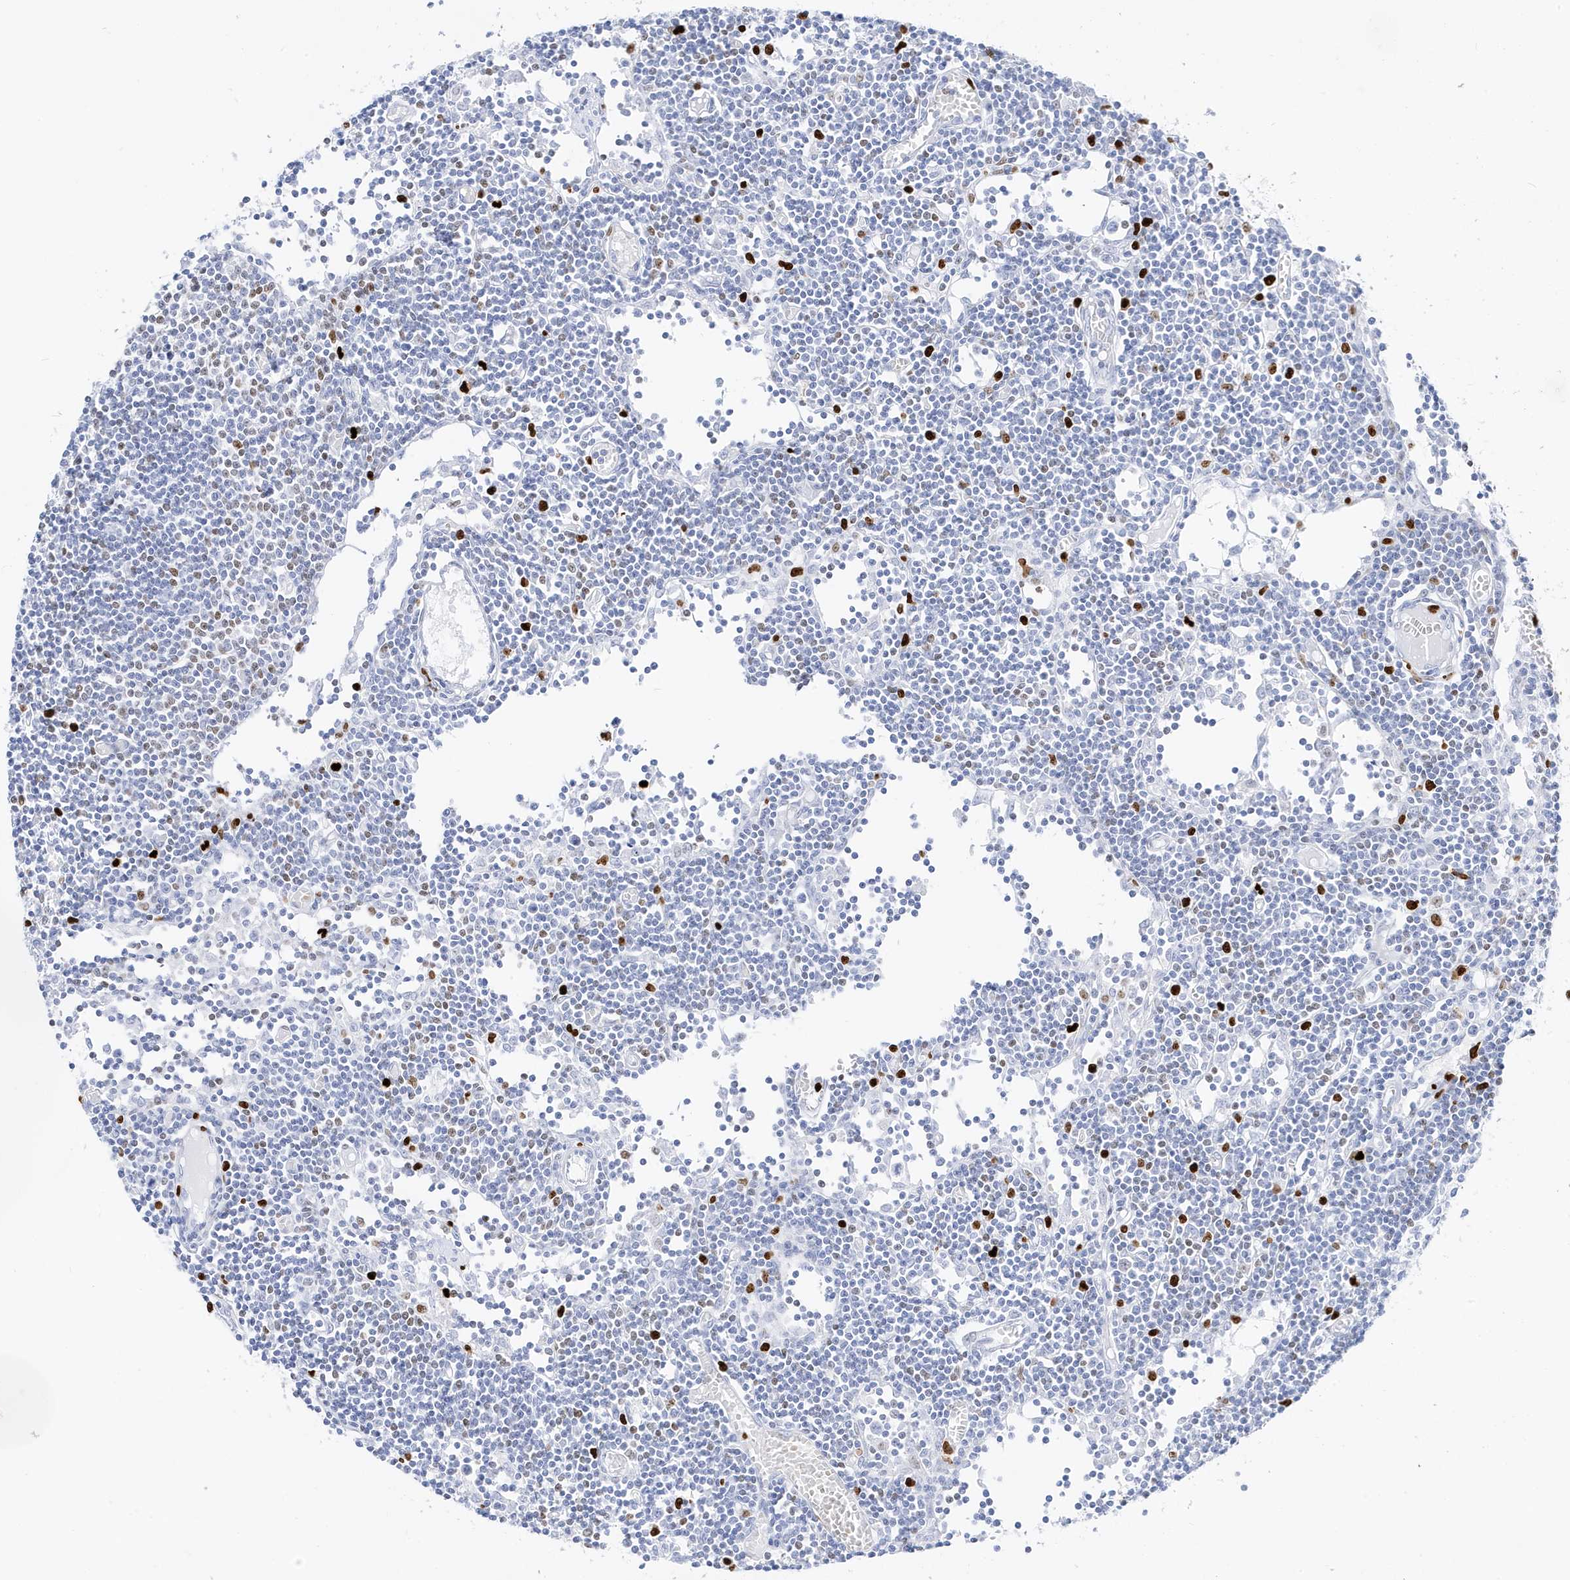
{"staining": {"intensity": "strong", "quantity": "<25%", "location": "nuclear"}, "tissue": "lymph node", "cell_type": "Germinal center cells", "image_type": "normal", "snomed": [{"axis": "morphology", "description": "Normal tissue, NOS"}, {"axis": "topography", "description": "Lymph node"}], "caption": "Immunohistochemistry (IHC) (DAB) staining of benign human lymph node demonstrates strong nuclear protein staining in approximately <25% of germinal center cells.", "gene": "MNDA", "patient": {"sex": "female", "age": 11}}